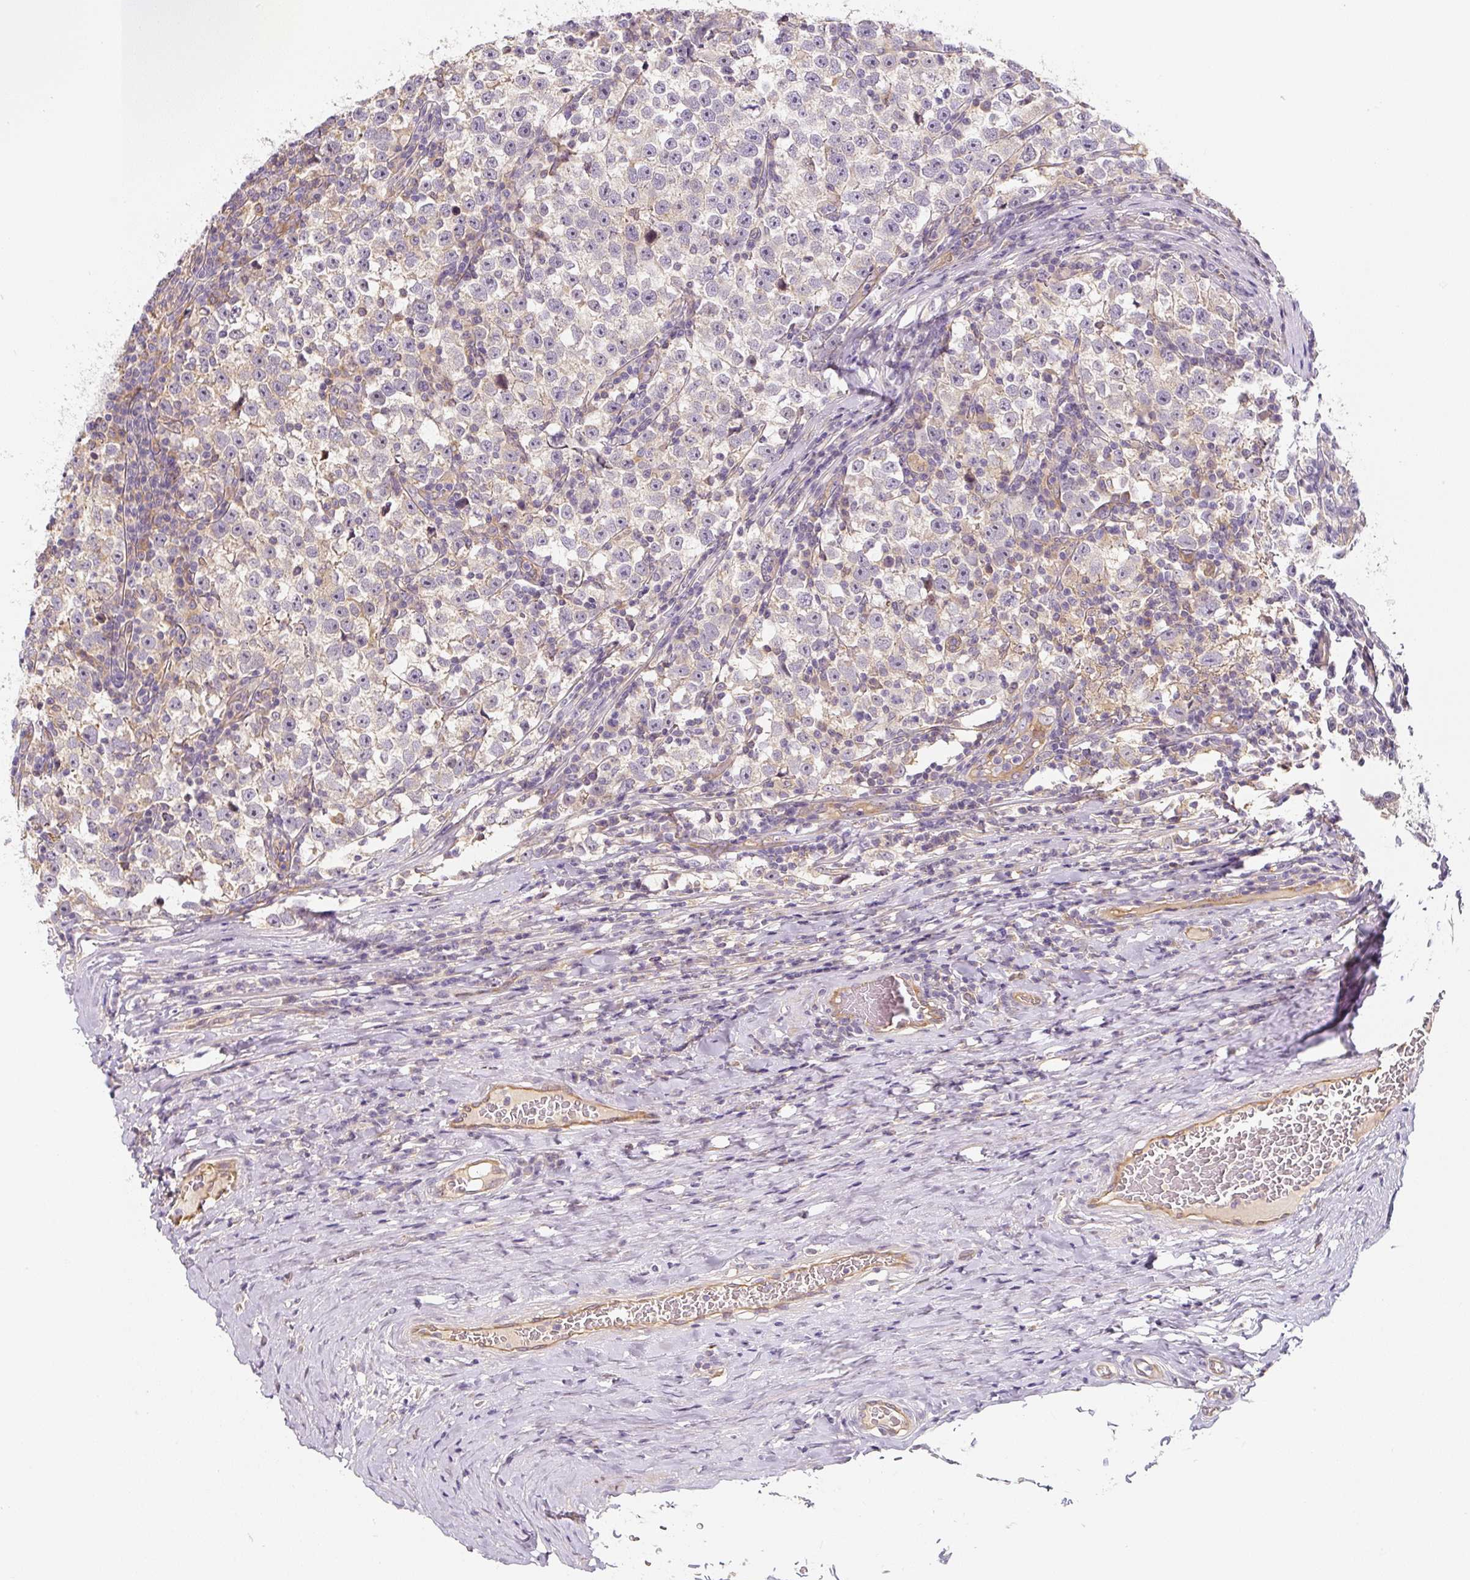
{"staining": {"intensity": "weak", "quantity": "<25%", "location": "nuclear"}, "tissue": "testis cancer", "cell_type": "Tumor cells", "image_type": "cancer", "snomed": [{"axis": "morphology", "description": "Normal tissue, NOS"}, {"axis": "morphology", "description": "Seminoma, NOS"}, {"axis": "topography", "description": "Testis"}], "caption": "Immunohistochemistry photomicrograph of human seminoma (testis) stained for a protein (brown), which demonstrates no staining in tumor cells. Nuclei are stained in blue.", "gene": "PWWP3B", "patient": {"sex": "male", "age": 43}}